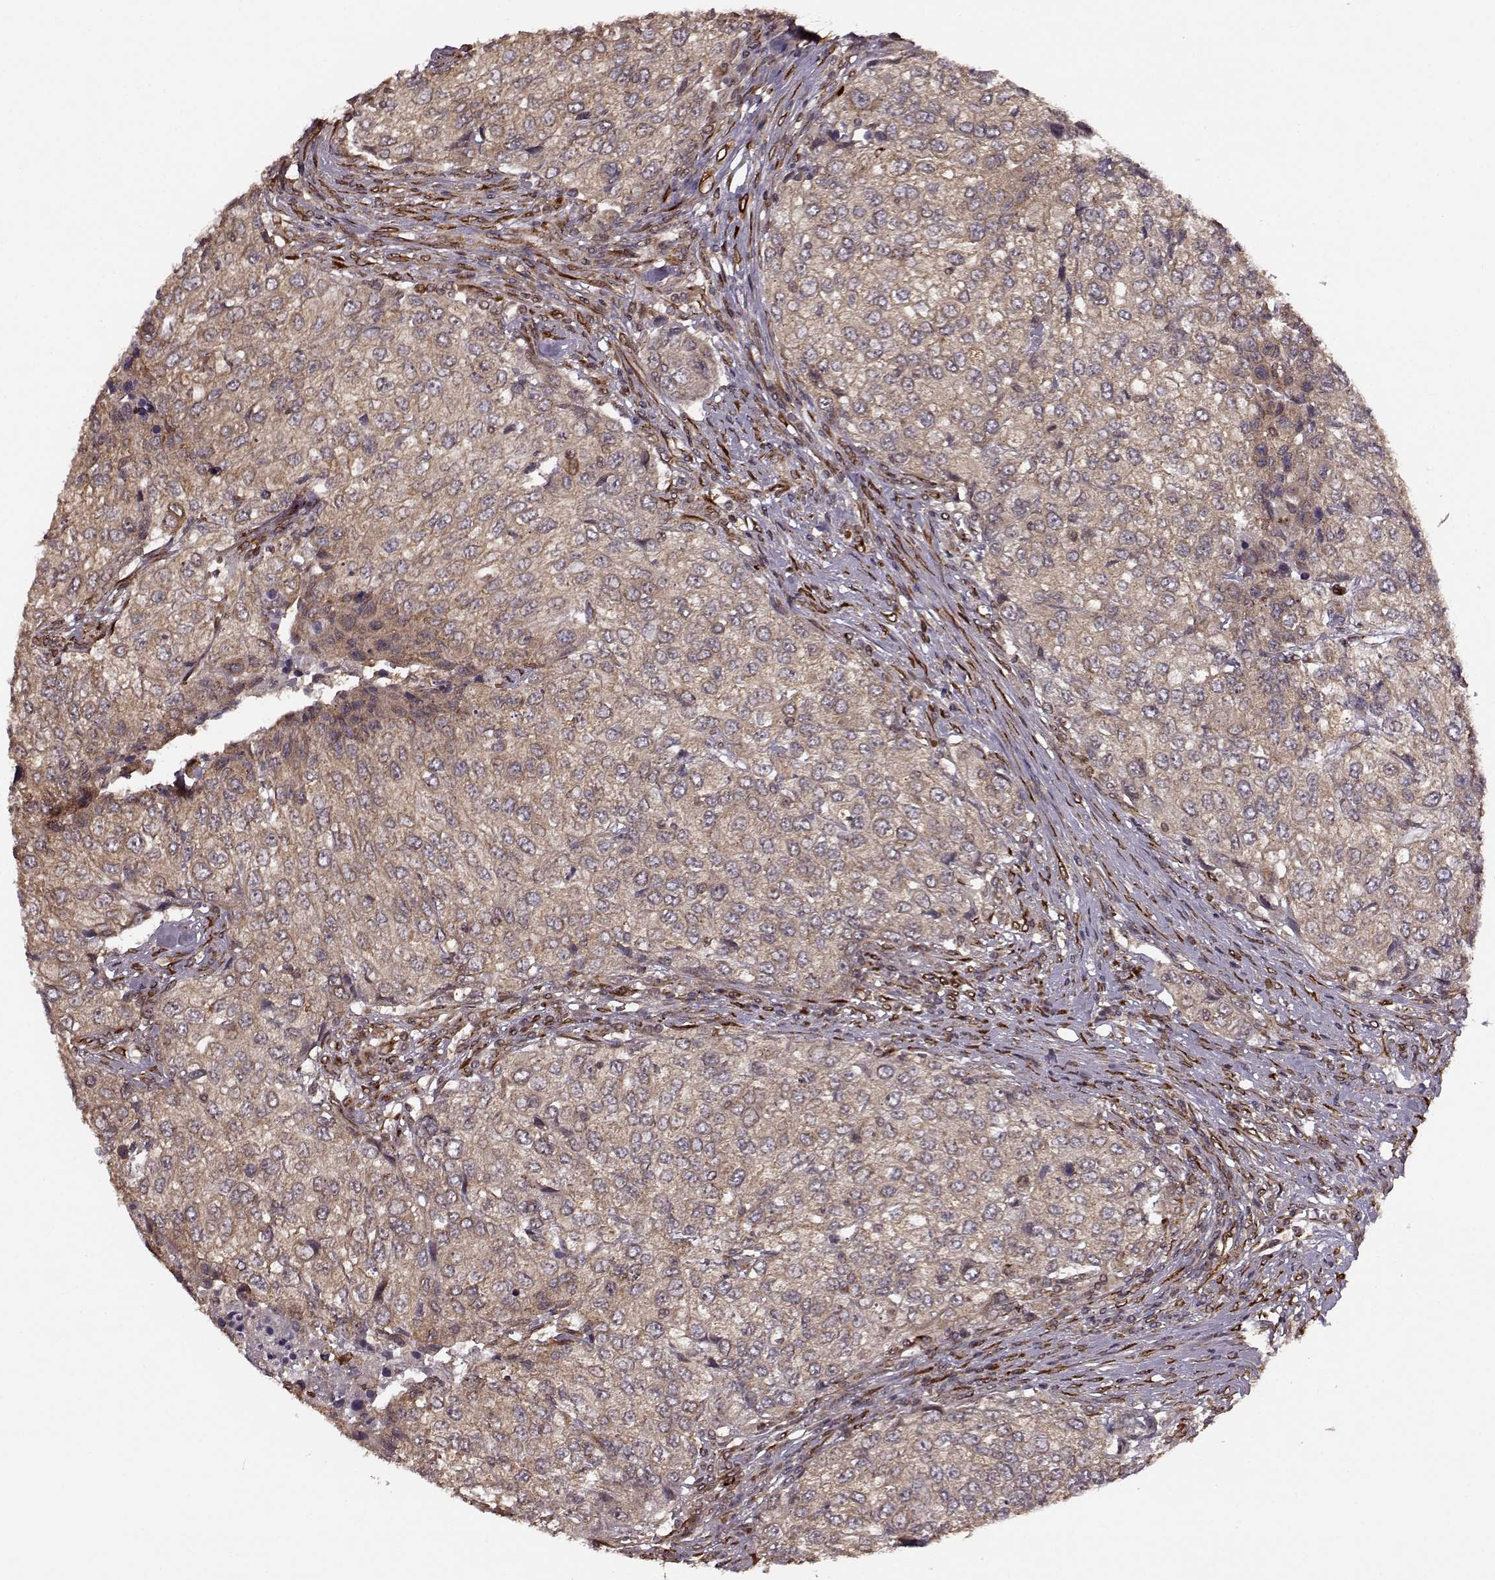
{"staining": {"intensity": "weak", "quantity": ">75%", "location": "cytoplasmic/membranous"}, "tissue": "urothelial cancer", "cell_type": "Tumor cells", "image_type": "cancer", "snomed": [{"axis": "morphology", "description": "Urothelial carcinoma, High grade"}, {"axis": "topography", "description": "Urinary bladder"}], "caption": "Protein staining exhibits weak cytoplasmic/membranous staining in about >75% of tumor cells in urothelial cancer.", "gene": "YIPF5", "patient": {"sex": "female", "age": 78}}